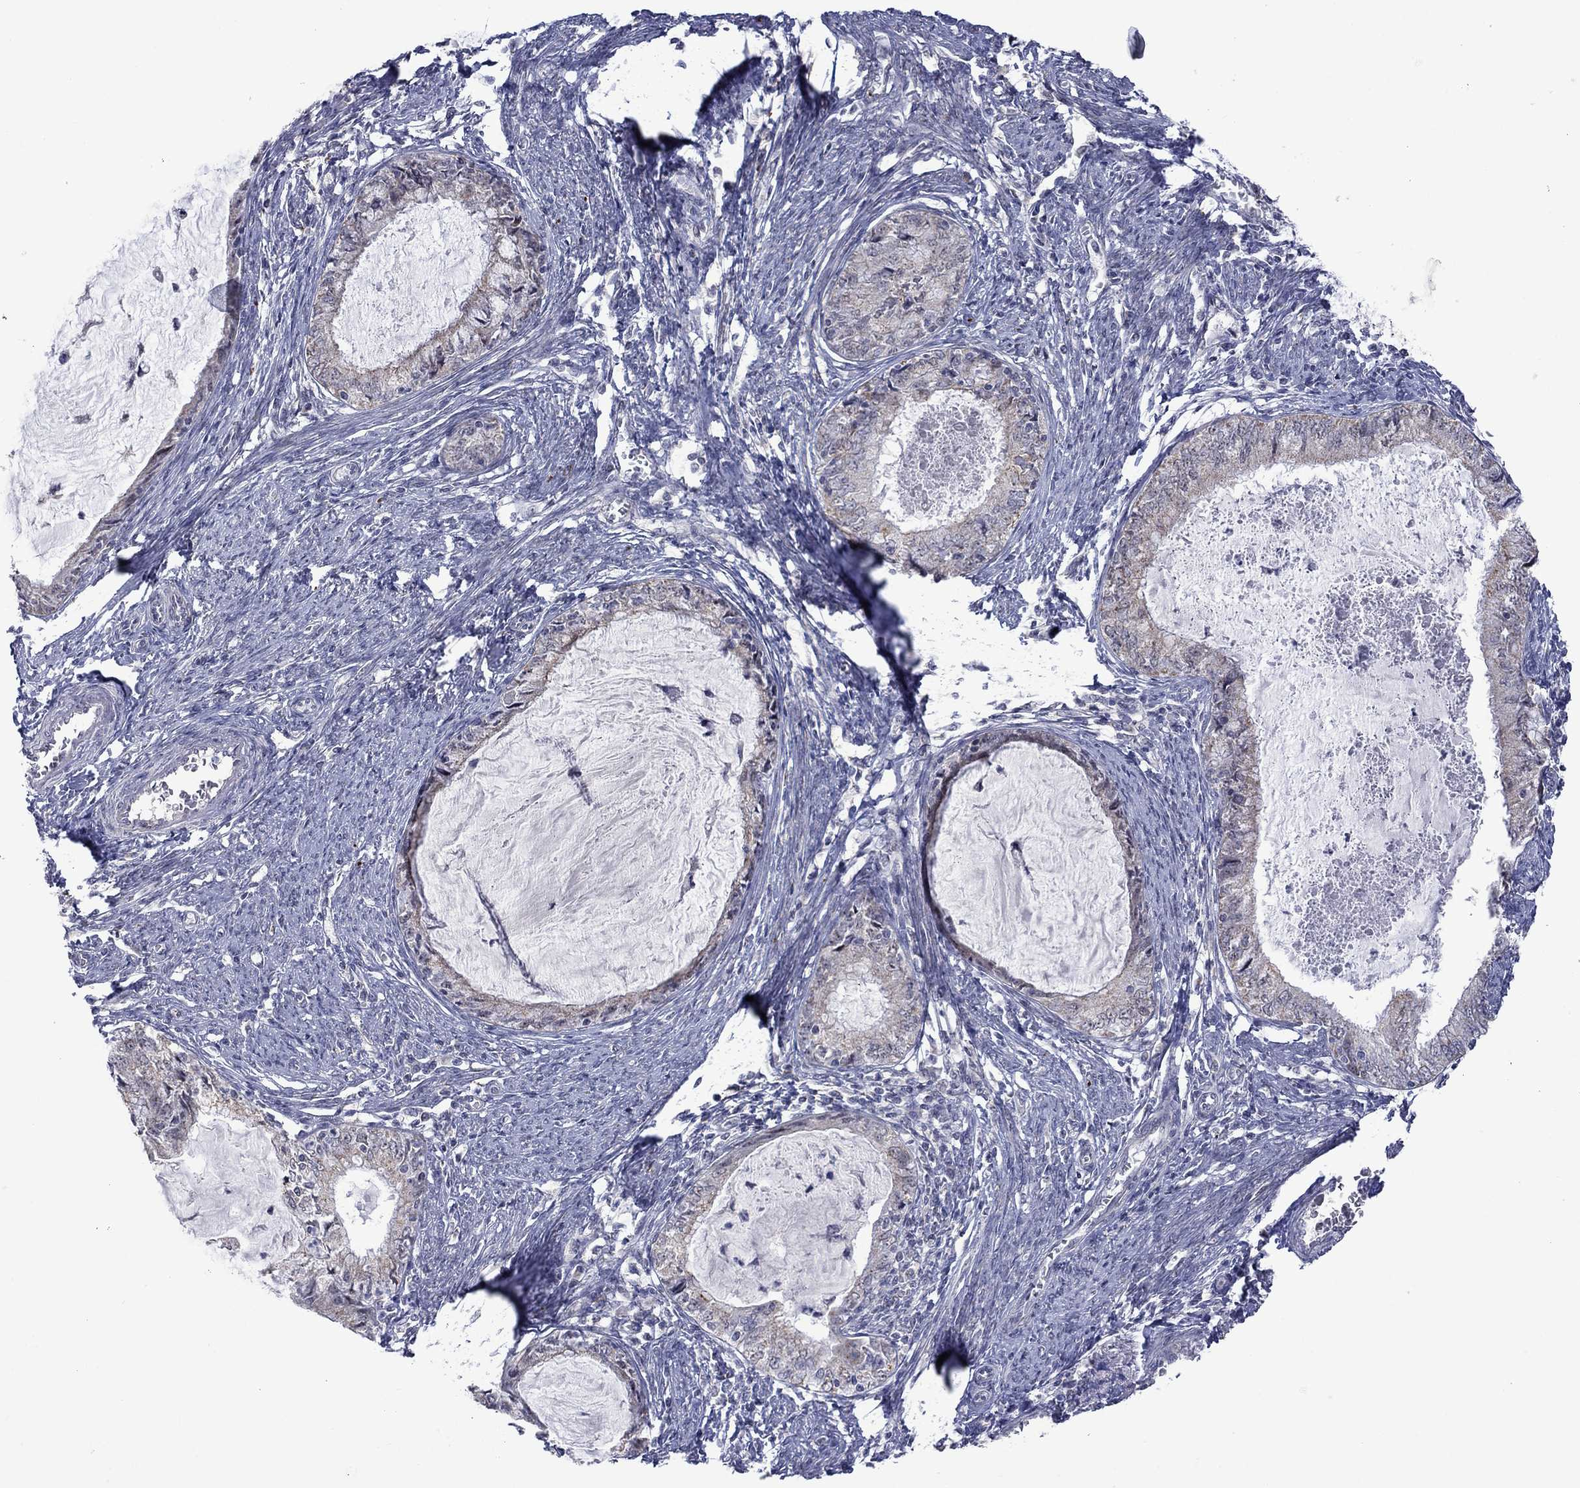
{"staining": {"intensity": "negative", "quantity": "none", "location": "none"}, "tissue": "endometrial cancer", "cell_type": "Tumor cells", "image_type": "cancer", "snomed": [{"axis": "morphology", "description": "Adenocarcinoma, NOS"}, {"axis": "topography", "description": "Endometrium"}], "caption": "Immunohistochemical staining of human adenocarcinoma (endometrial) exhibits no significant staining in tumor cells.", "gene": "KCNJ16", "patient": {"sex": "female", "age": 57}}